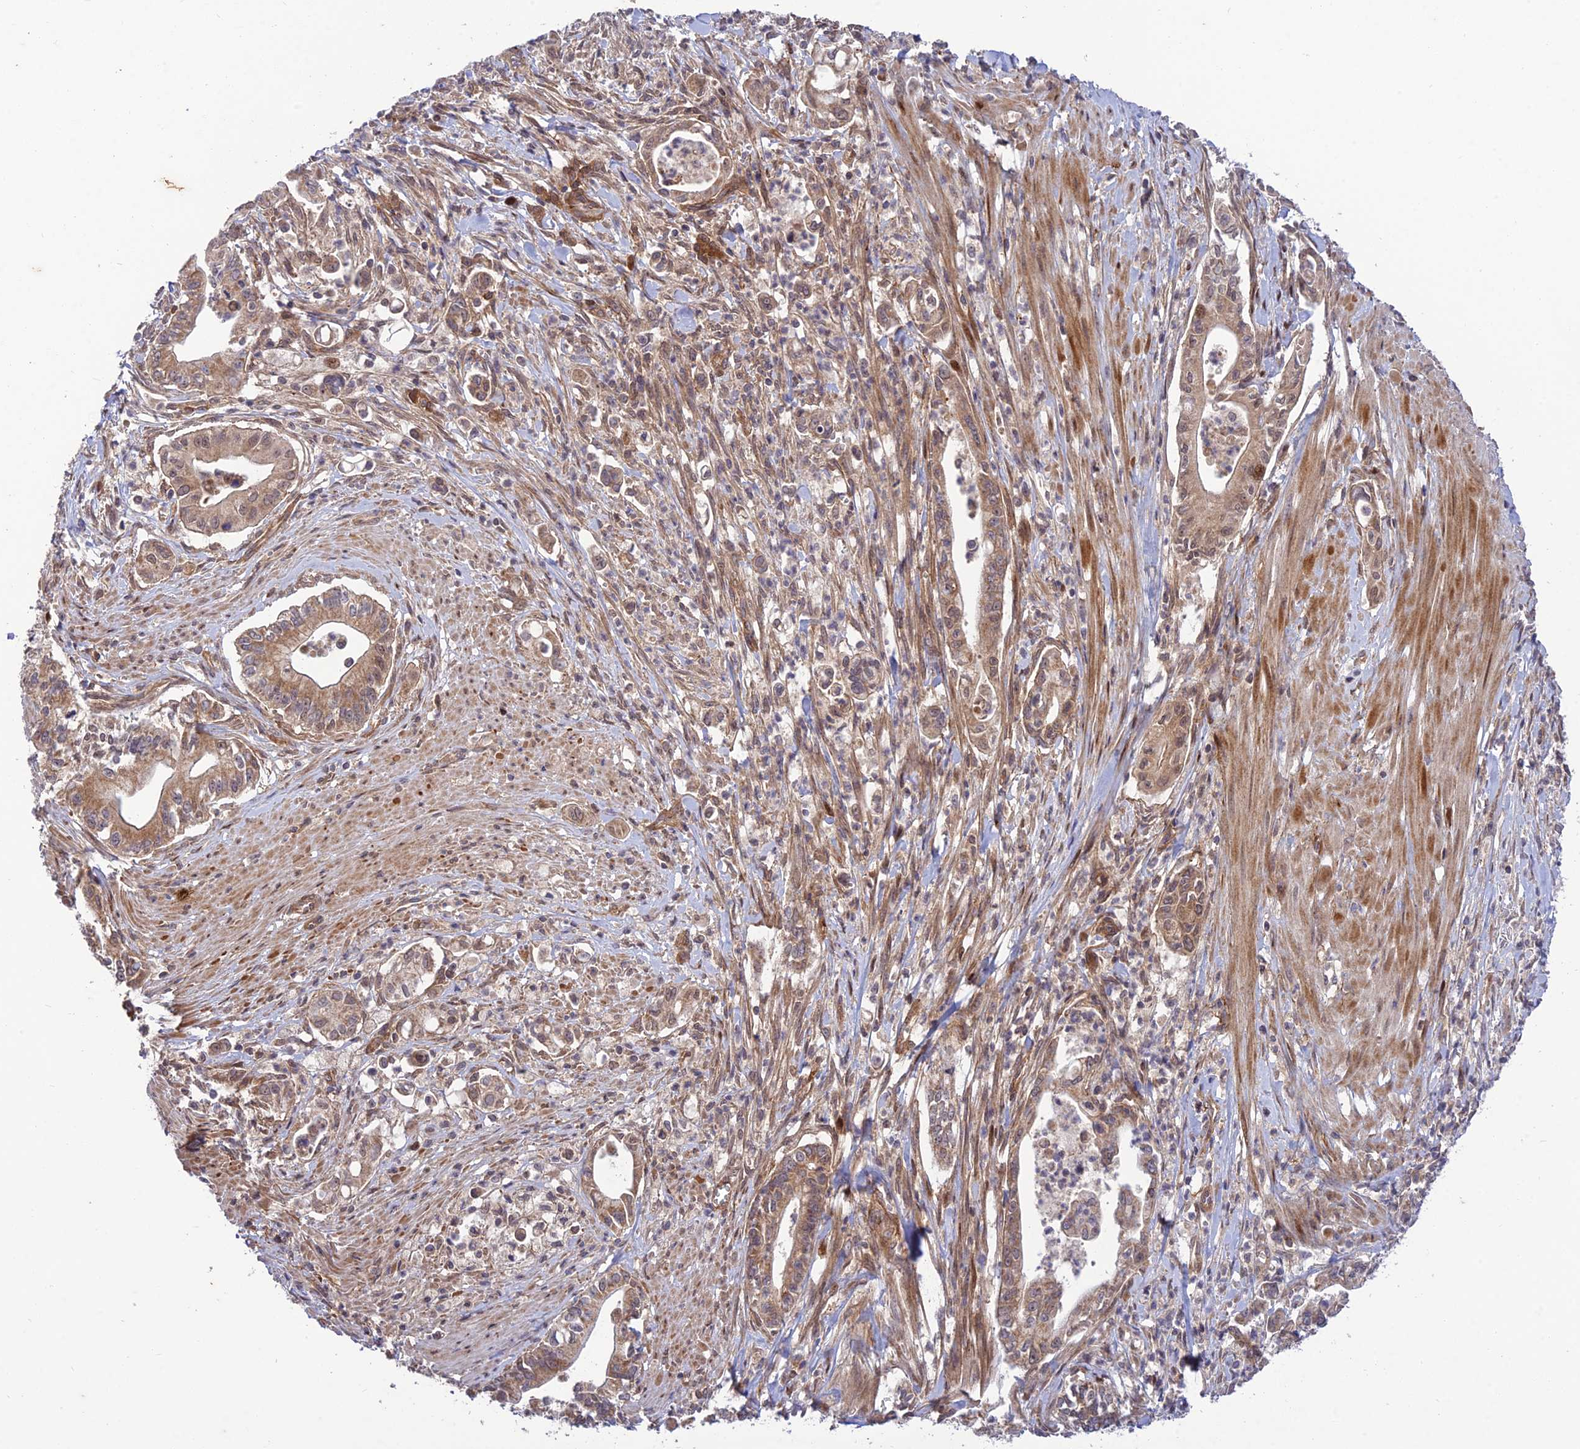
{"staining": {"intensity": "weak", "quantity": ">75%", "location": "cytoplasmic/membranous,nuclear"}, "tissue": "pancreatic cancer", "cell_type": "Tumor cells", "image_type": "cancer", "snomed": [{"axis": "morphology", "description": "Adenocarcinoma, NOS"}, {"axis": "topography", "description": "Pancreas"}], "caption": "Weak cytoplasmic/membranous and nuclear staining is present in approximately >75% of tumor cells in pancreatic cancer (adenocarcinoma).", "gene": "PLEKHG2", "patient": {"sex": "male", "age": 78}}